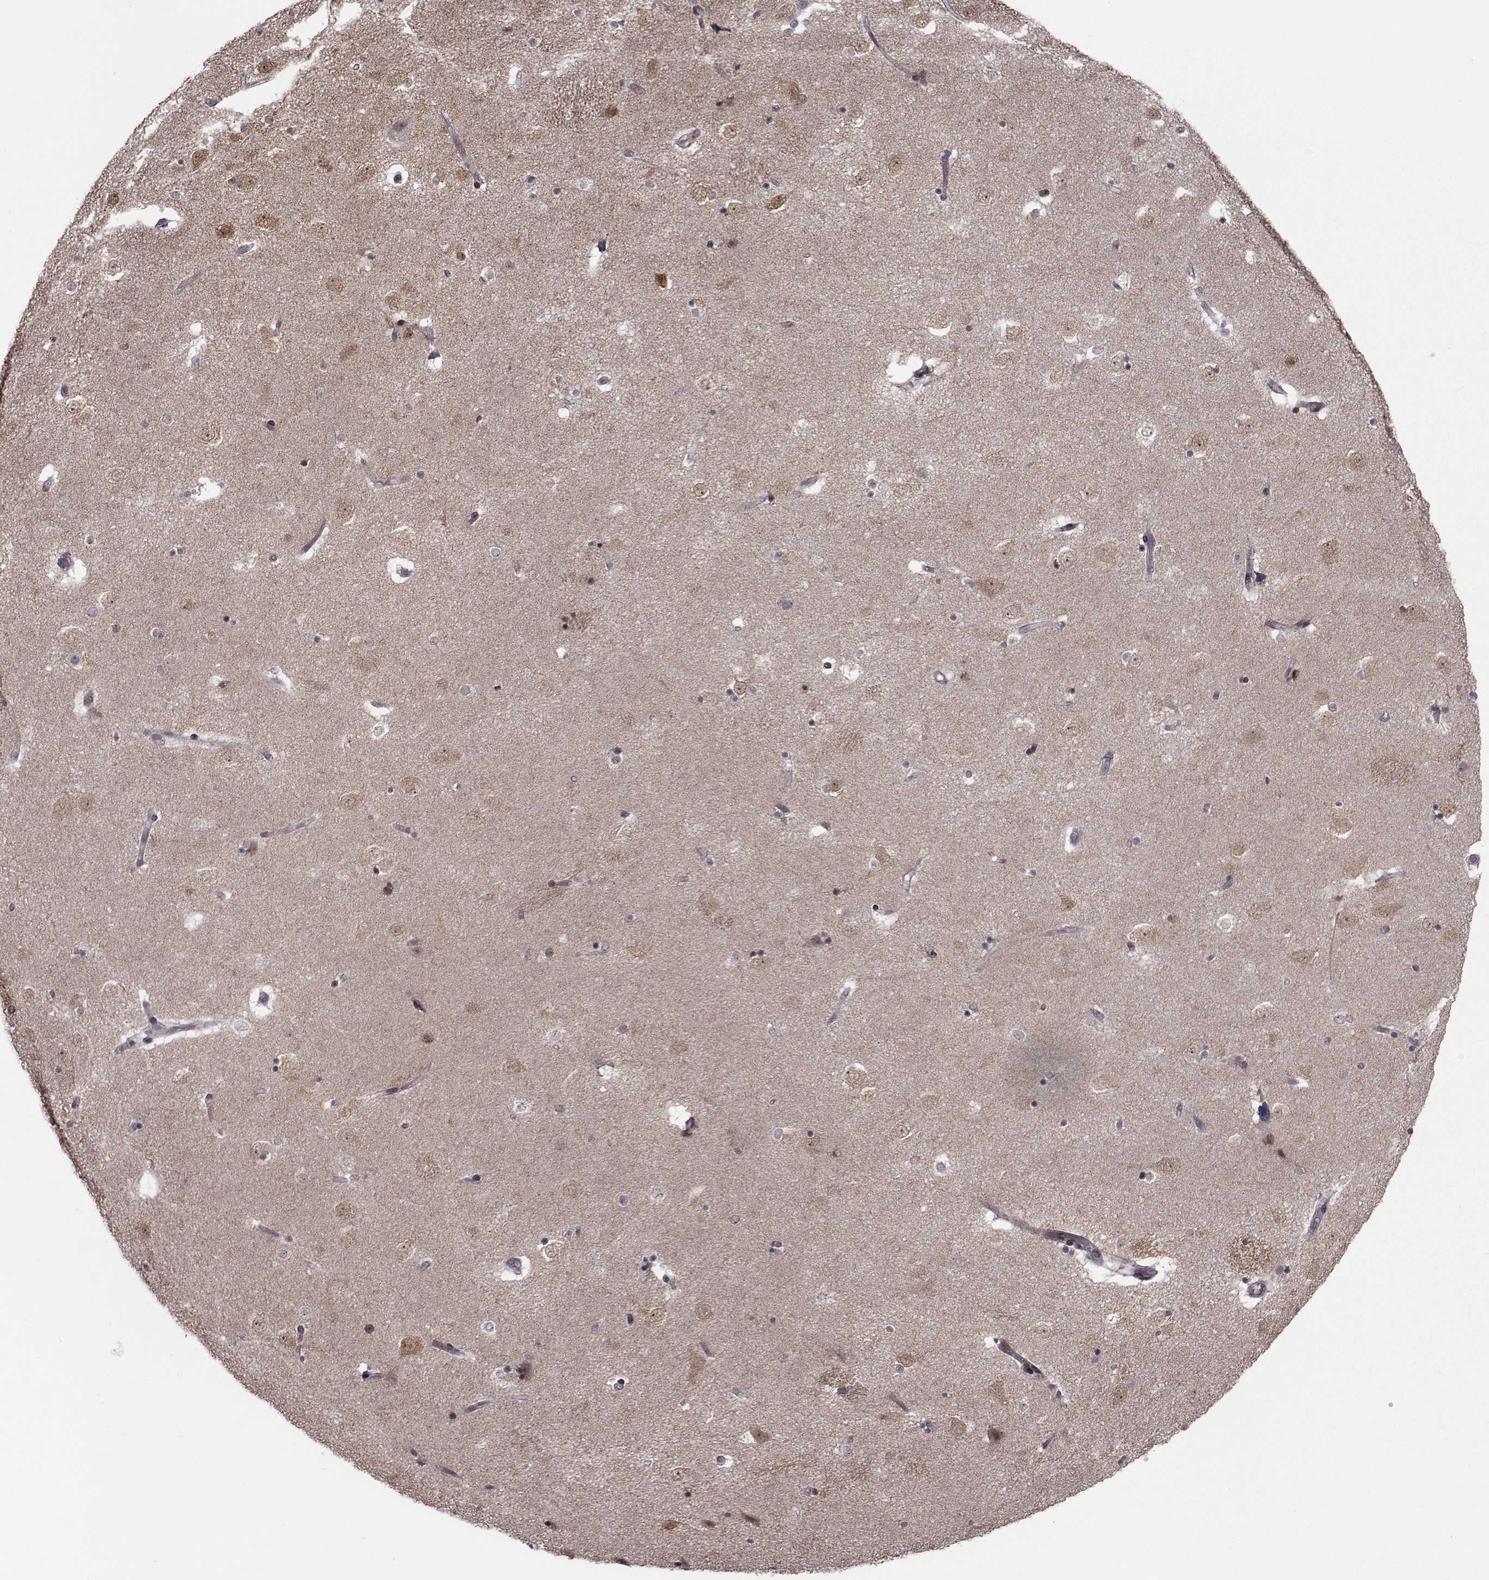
{"staining": {"intensity": "negative", "quantity": "none", "location": "none"}, "tissue": "caudate", "cell_type": "Glial cells", "image_type": "normal", "snomed": [{"axis": "morphology", "description": "Normal tissue, NOS"}, {"axis": "topography", "description": "Lateral ventricle wall"}], "caption": "Caudate was stained to show a protein in brown. There is no significant expression in glial cells. The staining is performed using DAB brown chromogen with nuclei counter-stained in using hematoxylin.", "gene": "PCP4L1", "patient": {"sex": "male", "age": 51}}